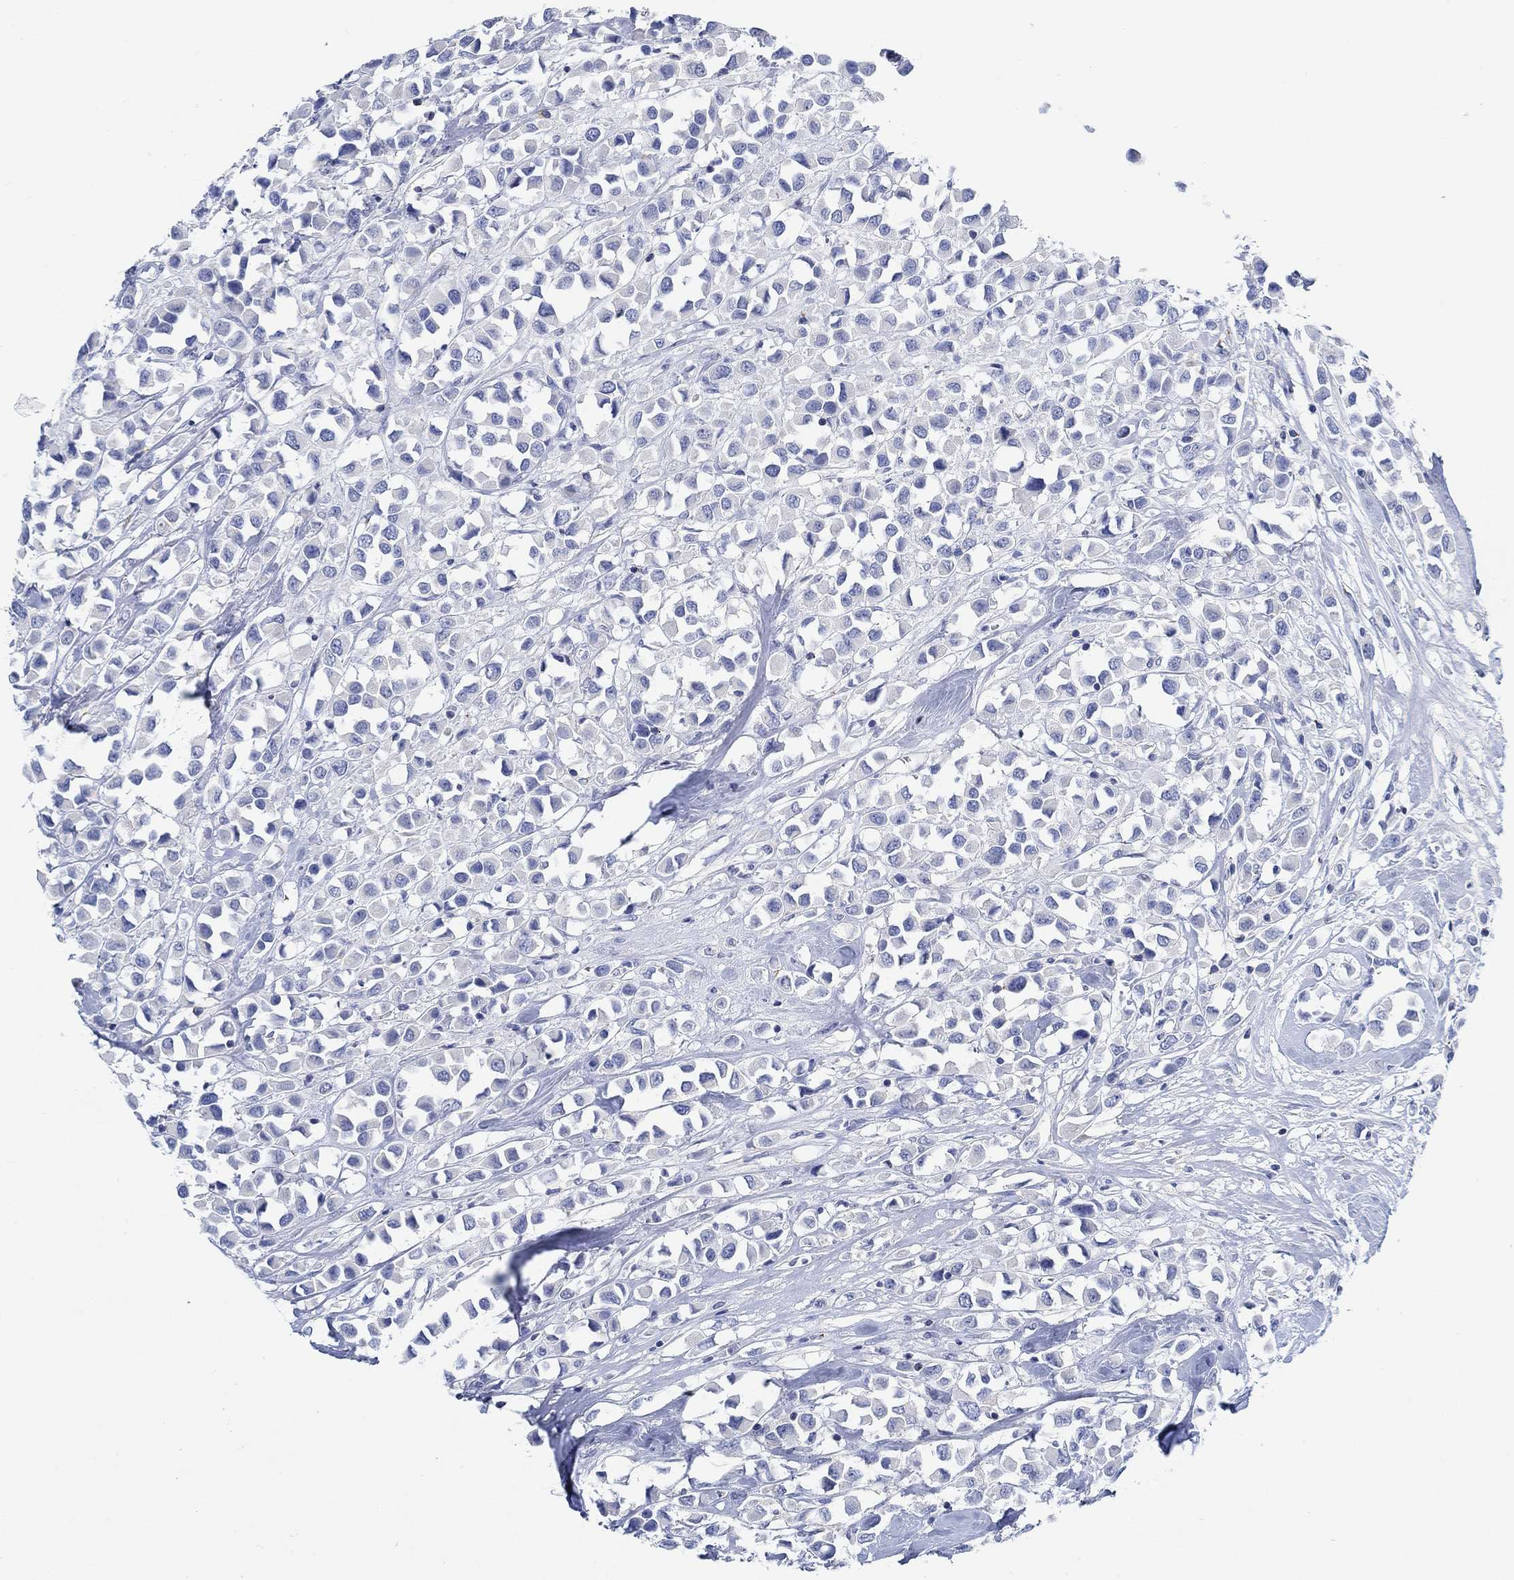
{"staining": {"intensity": "negative", "quantity": "none", "location": "none"}, "tissue": "breast cancer", "cell_type": "Tumor cells", "image_type": "cancer", "snomed": [{"axis": "morphology", "description": "Duct carcinoma"}, {"axis": "topography", "description": "Breast"}], "caption": "Tumor cells are negative for protein expression in human breast cancer (infiltrating ductal carcinoma).", "gene": "PPP1R17", "patient": {"sex": "female", "age": 61}}